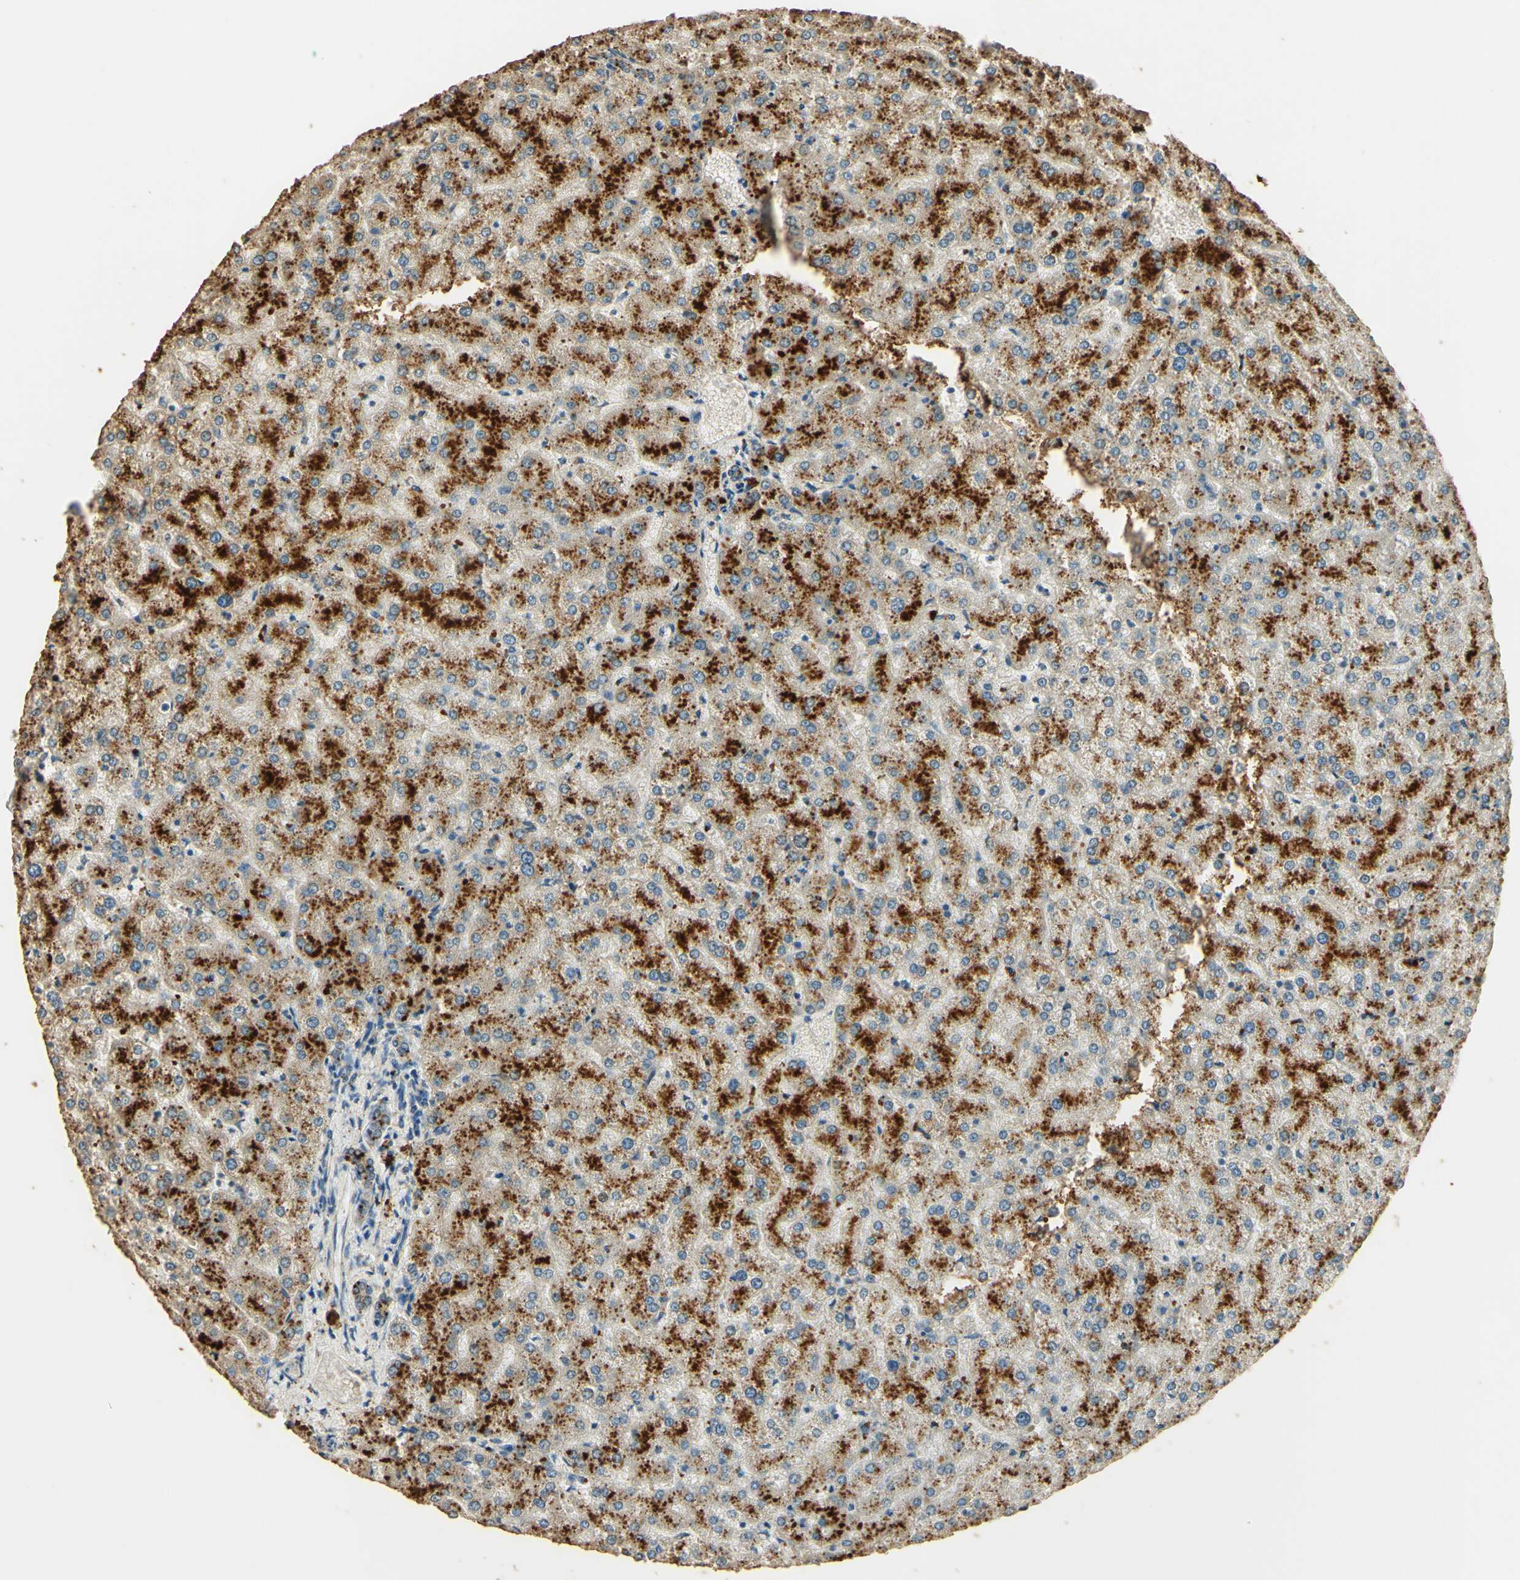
{"staining": {"intensity": "strong", "quantity": ">75%", "location": "cytoplasmic/membranous"}, "tissue": "liver", "cell_type": "Cholangiocytes", "image_type": "normal", "snomed": [{"axis": "morphology", "description": "Normal tissue, NOS"}, {"axis": "topography", "description": "Liver"}], "caption": "The photomicrograph shows staining of benign liver, revealing strong cytoplasmic/membranous protein expression (brown color) within cholangiocytes.", "gene": "ARHGEF17", "patient": {"sex": "female", "age": 32}}